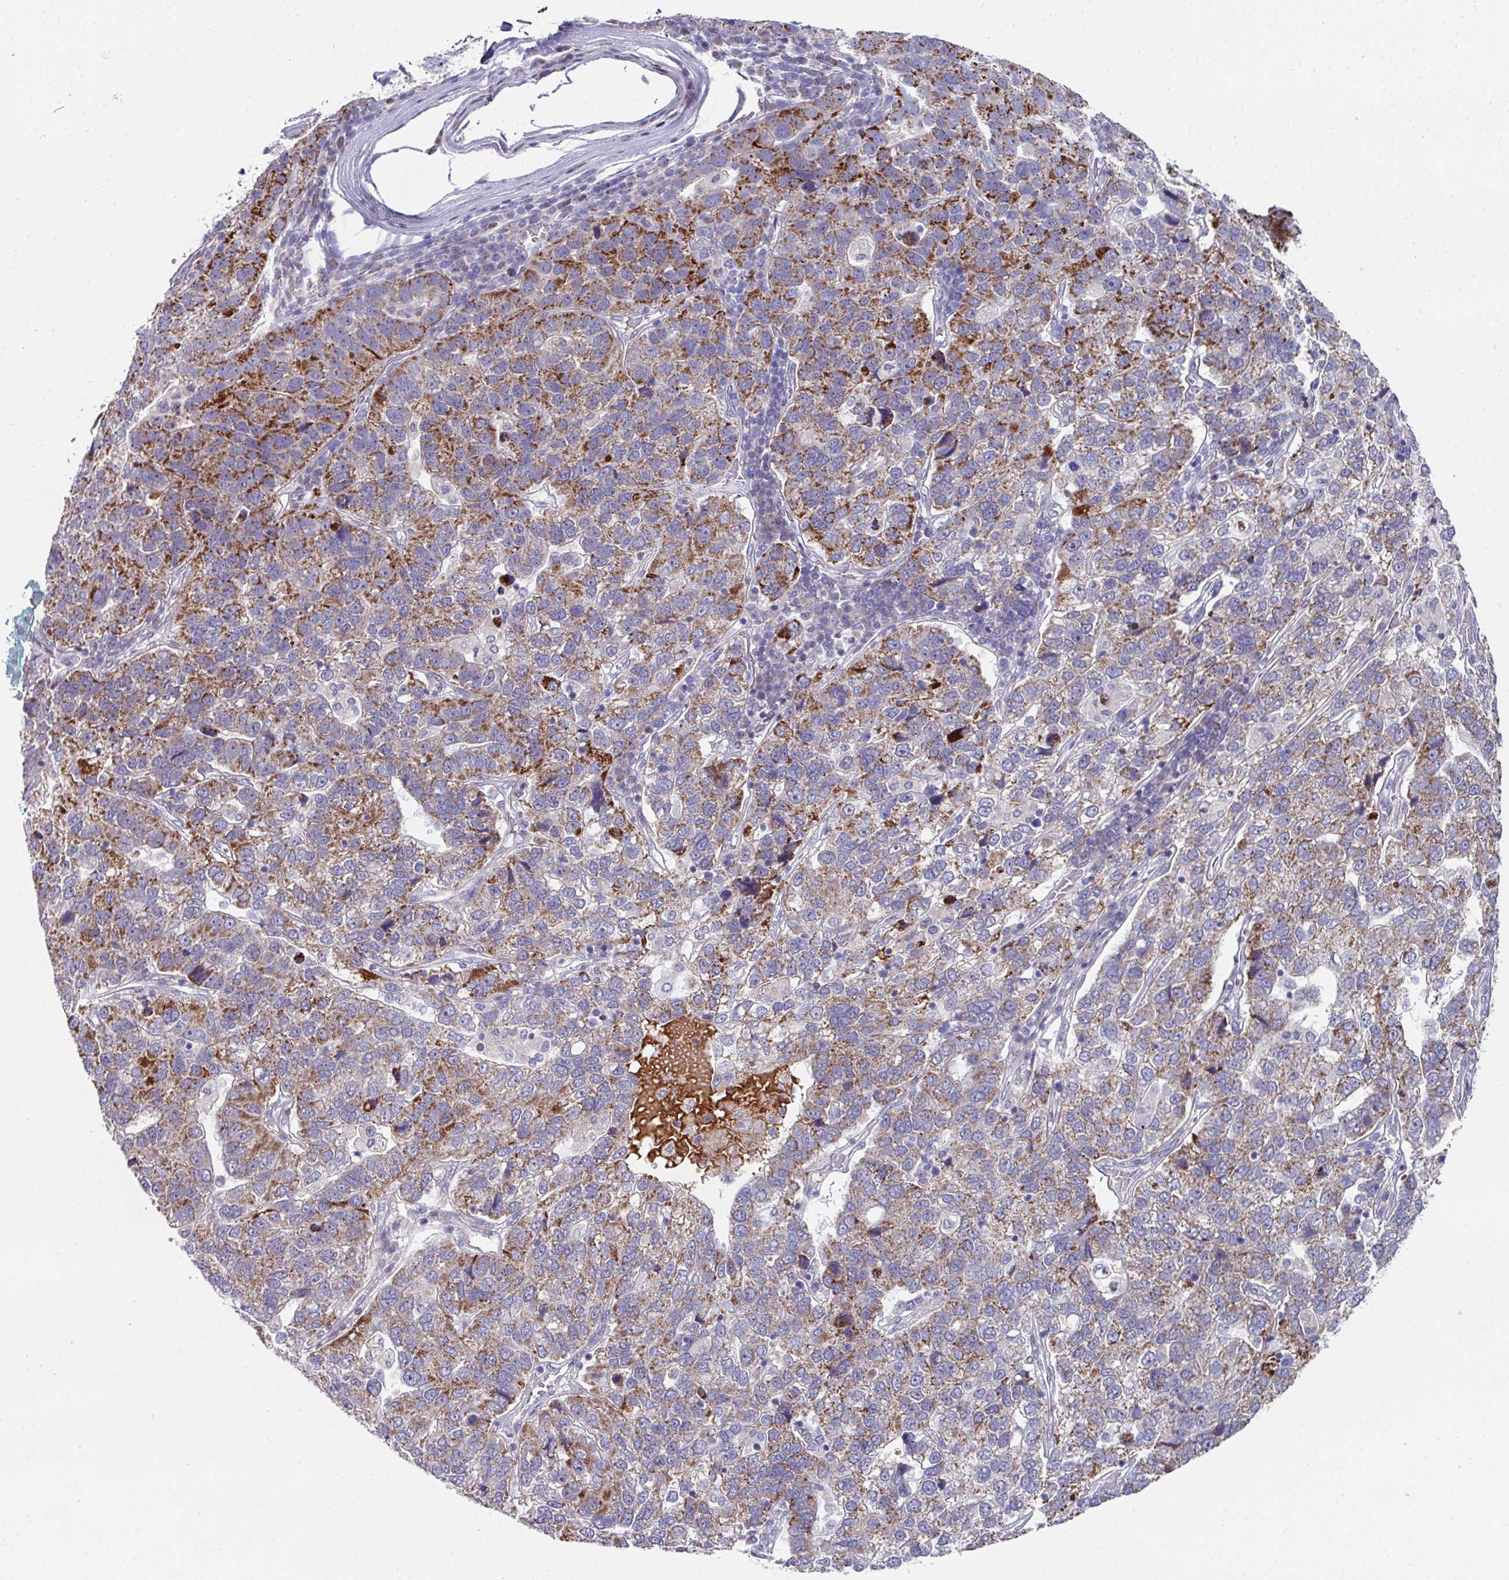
{"staining": {"intensity": "moderate", "quantity": "25%-75%", "location": "cytoplasmic/membranous"}, "tissue": "pancreatic cancer", "cell_type": "Tumor cells", "image_type": "cancer", "snomed": [{"axis": "morphology", "description": "Adenocarcinoma, NOS"}, {"axis": "topography", "description": "Pancreas"}], "caption": "This is an image of immunohistochemistry (IHC) staining of adenocarcinoma (pancreatic), which shows moderate expression in the cytoplasmic/membranous of tumor cells.", "gene": "CBX7", "patient": {"sex": "female", "age": 61}}